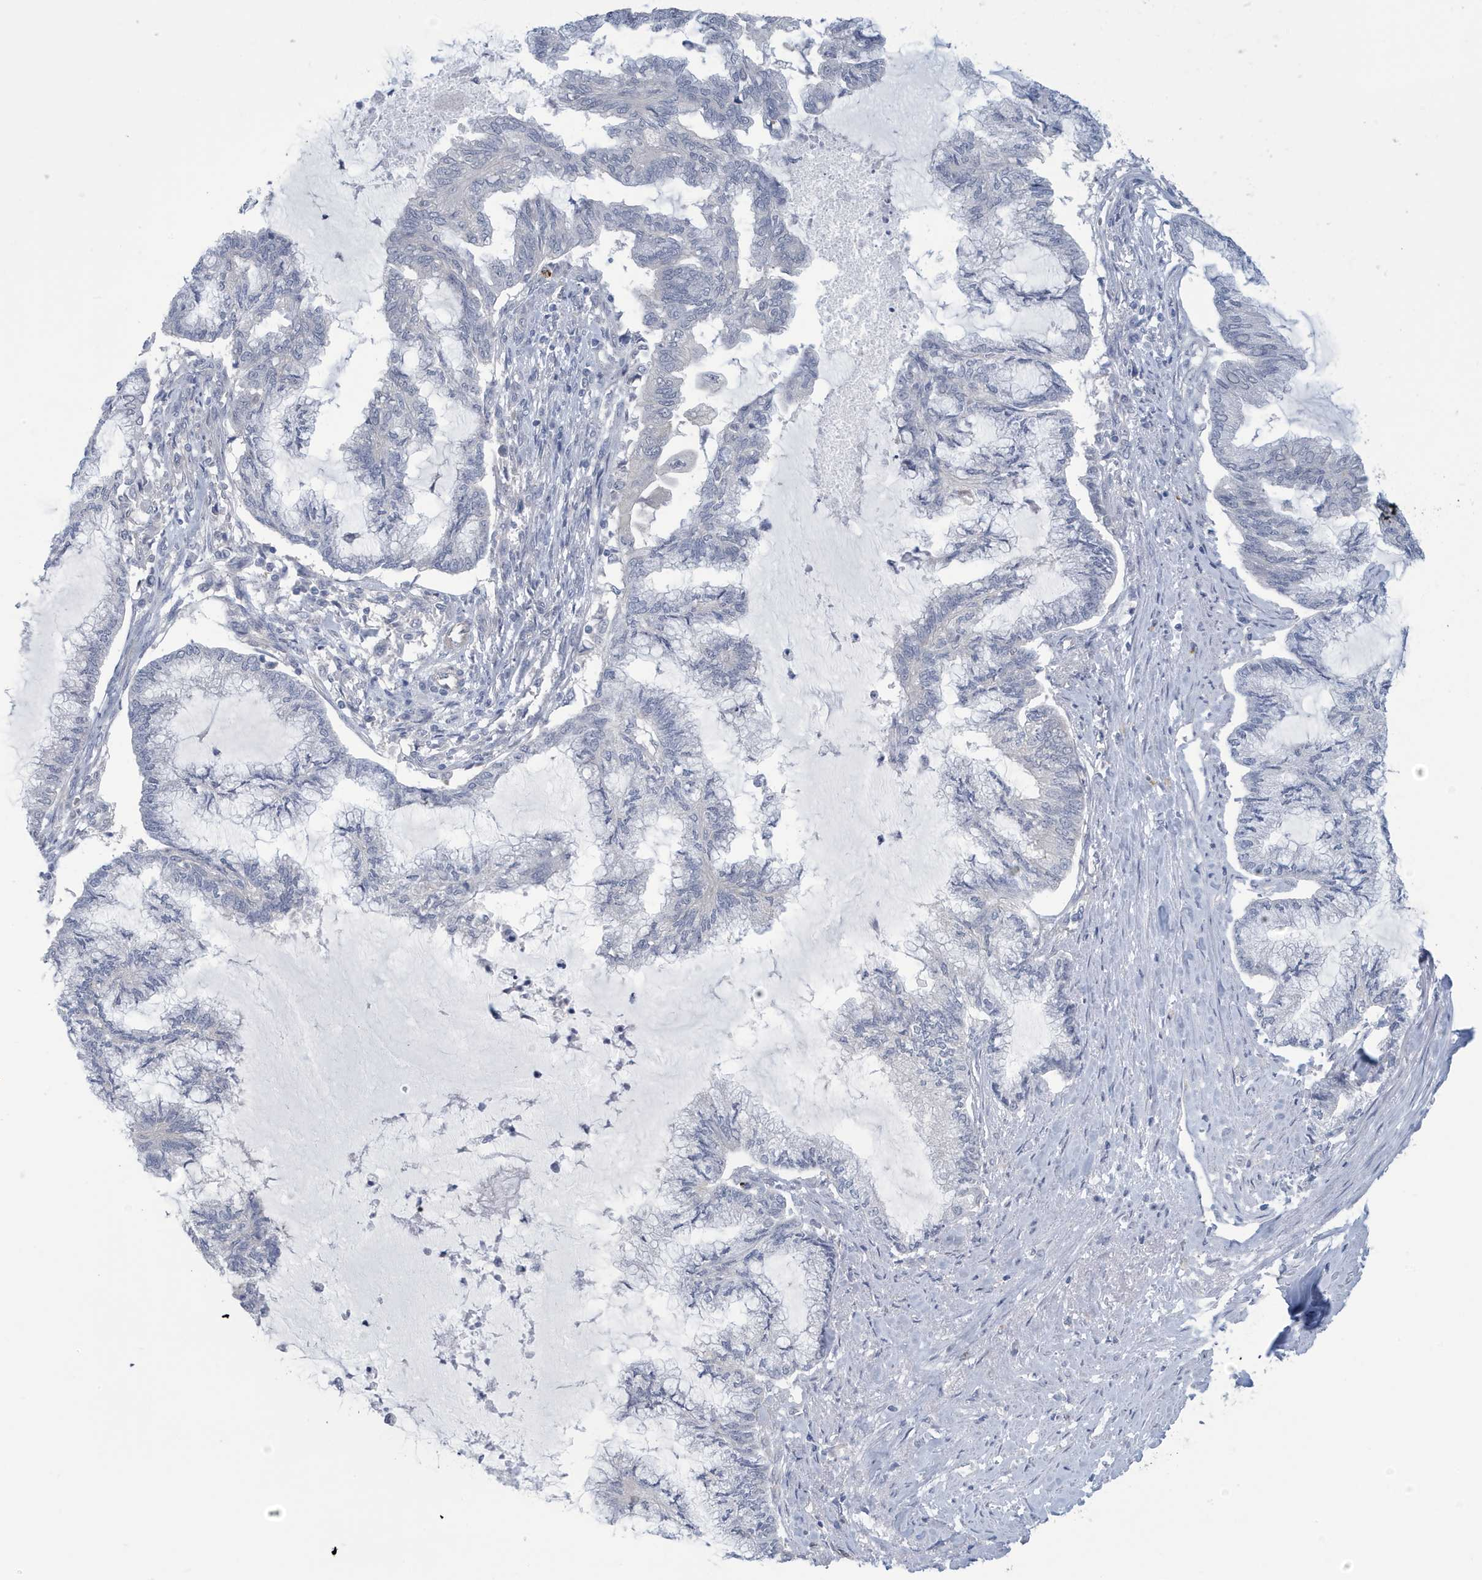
{"staining": {"intensity": "negative", "quantity": "none", "location": "none"}, "tissue": "endometrial cancer", "cell_type": "Tumor cells", "image_type": "cancer", "snomed": [{"axis": "morphology", "description": "Adenocarcinoma, NOS"}, {"axis": "topography", "description": "Endometrium"}], "caption": "Photomicrograph shows no protein staining in tumor cells of adenocarcinoma (endometrial) tissue. The staining is performed using DAB brown chromogen with nuclei counter-stained in using hematoxylin.", "gene": "VTA1", "patient": {"sex": "female", "age": 86}}